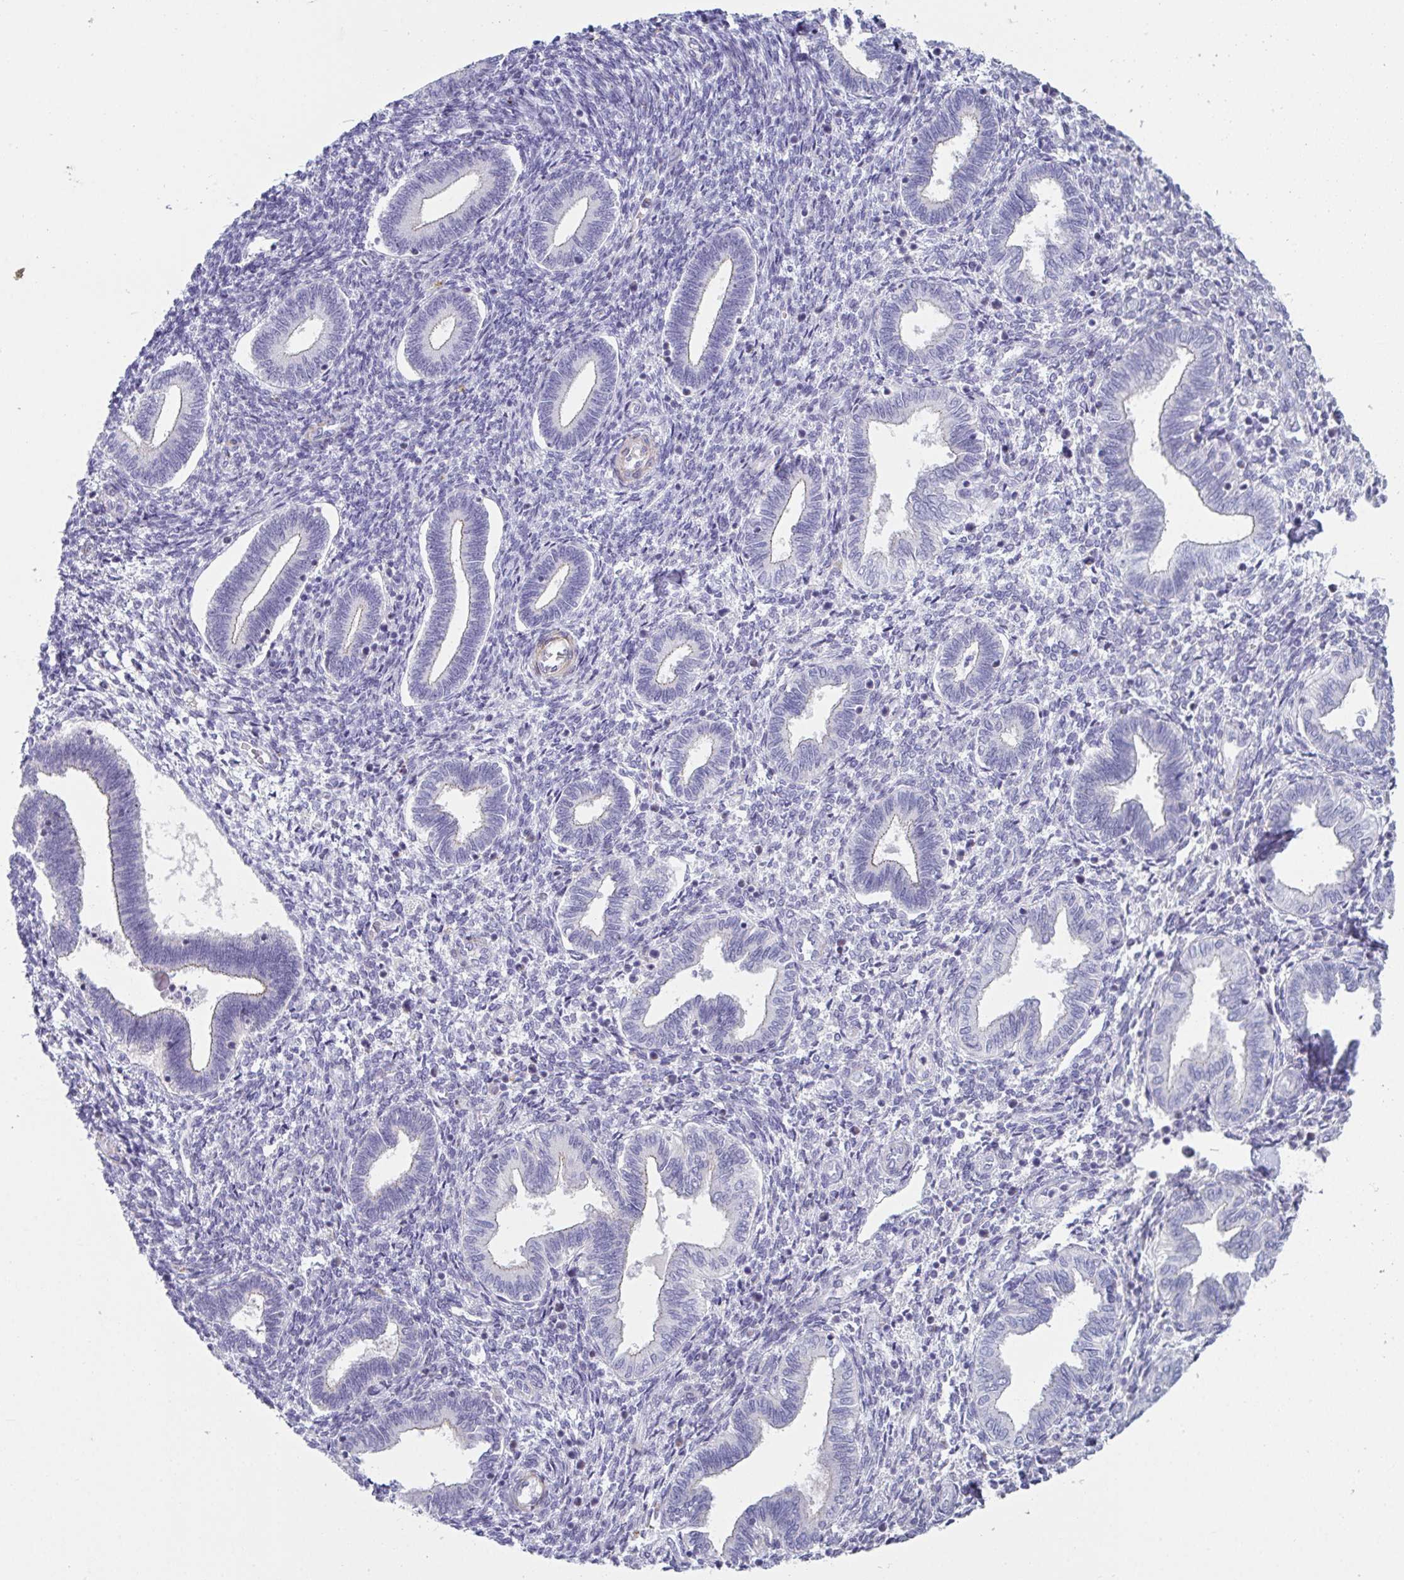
{"staining": {"intensity": "negative", "quantity": "none", "location": "none"}, "tissue": "endometrium", "cell_type": "Cells in endometrial stroma", "image_type": "normal", "snomed": [{"axis": "morphology", "description": "Normal tissue, NOS"}, {"axis": "topography", "description": "Endometrium"}], "caption": "This histopathology image is of benign endometrium stained with immunohistochemistry (IHC) to label a protein in brown with the nuclei are counter-stained blue. There is no staining in cells in endometrial stroma.", "gene": "OR5P3", "patient": {"sex": "female", "age": 42}}